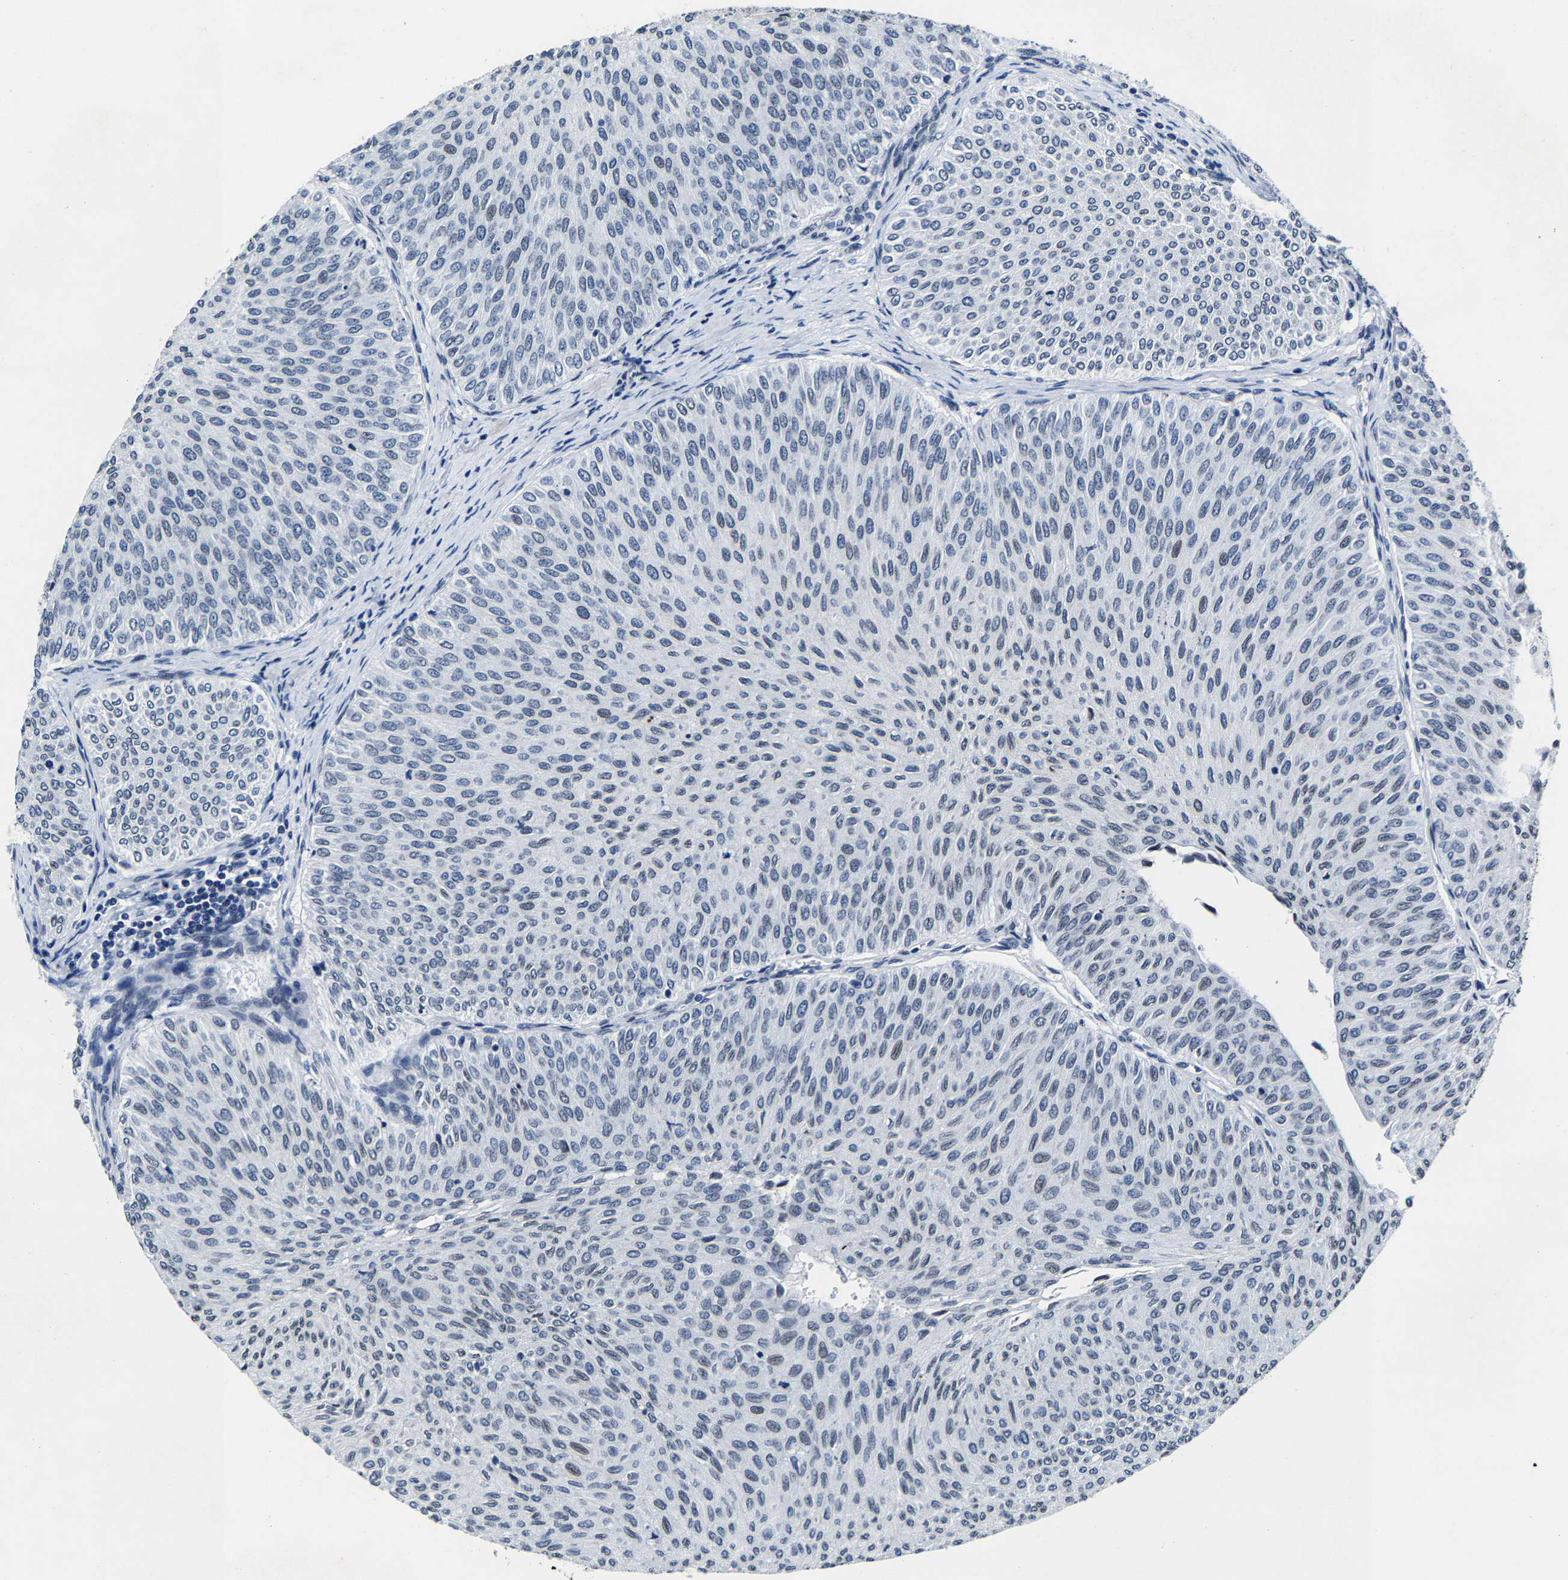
{"staining": {"intensity": "weak", "quantity": "<25%", "location": "nuclear"}, "tissue": "urothelial cancer", "cell_type": "Tumor cells", "image_type": "cancer", "snomed": [{"axis": "morphology", "description": "Urothelial carcinoma, Low grade"}, {"axis": "topography", "description": "Urinary bladder"}], "caption": "IHC of low-grade urothelial carcinoma exhibits no positivity in tumor cells. (DAB IHC with hematoxylin counter stain).", "gene": "UBN2", "patient": {"sex": "male", "age": 78}}